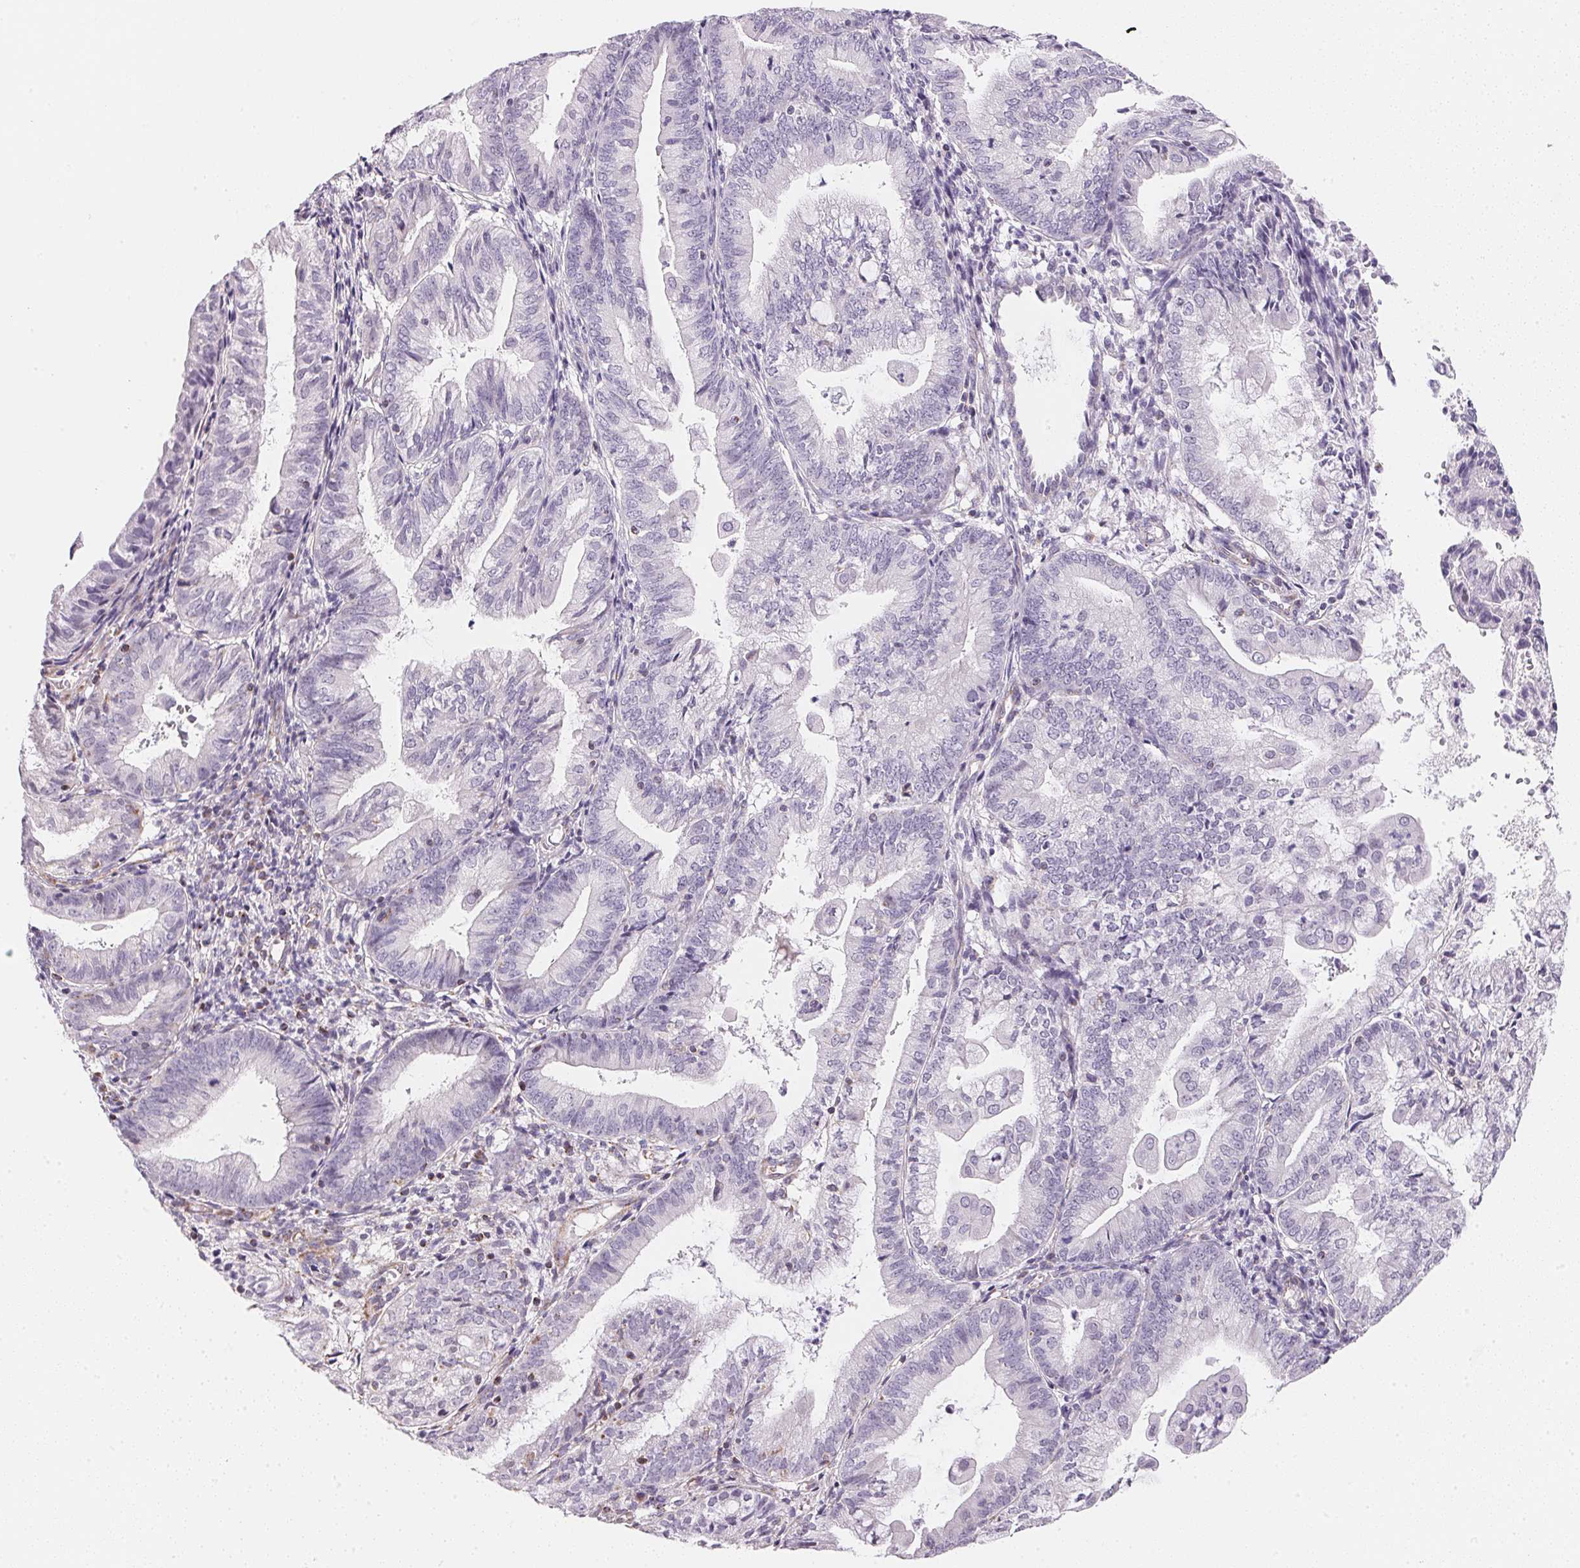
{"staining": {"intensity": "negative", "quantity": "none", "location": "none"}, "tissue": "endometrial cancer", "cell_type": "Tumor cells", "image_type": "cancer", "snomed": [{"axis": "morphology", "description": "Adenocarcinoma, NOS"}, {"axis": "topography", "description": "Endometrium"}], "caption": "Tumor cells show no significant positivity in endometrial cancer.", "gene": "GIPC2", "patient": {"sex": "female", "age": 55}}